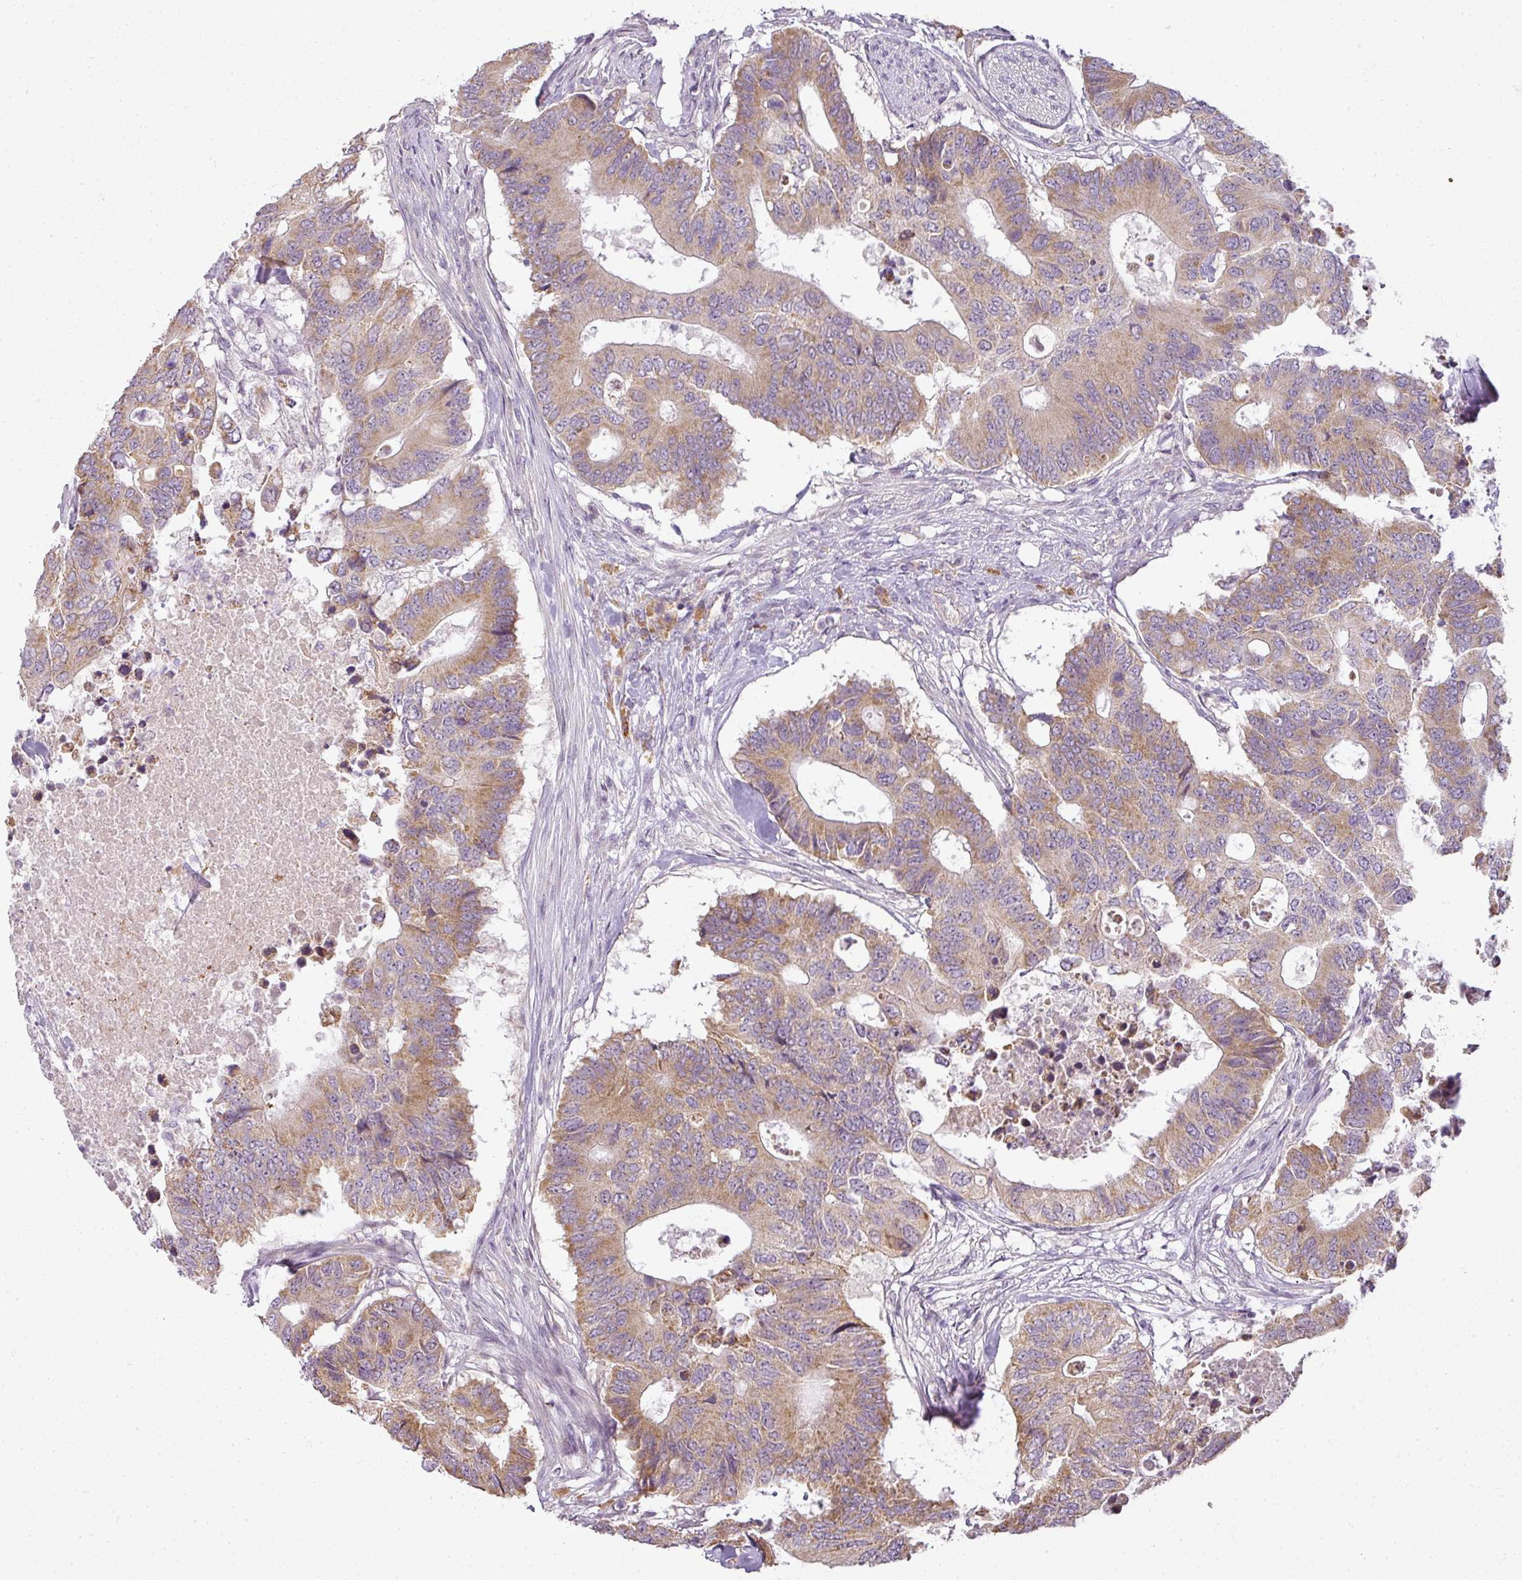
{"staining": {"intensity": "moderate", "quantity": ">75%", "location": "cytoplasmic/membranous"}, "tissue": "colorectal cancer", "cell_type": "Tumor cells", "image_type": "cancer", "snomed": [{"axis": "morphology", "description": "Adenocarcinoma, NOS"}, {"axis": "topography", "description": "Colon"}], "caption": "Protein staining reveals moderate cytoplasmic/membranous expression in approximately >75% of tumor cells in colorectal cancer (adenocarcinoma). (Stains: DAB in brown, nuclei in blue, Microscopy: brightfield microscopy at high magnification).", "gene": "LY75", "patient": {"sex": "male", "age": 71}}